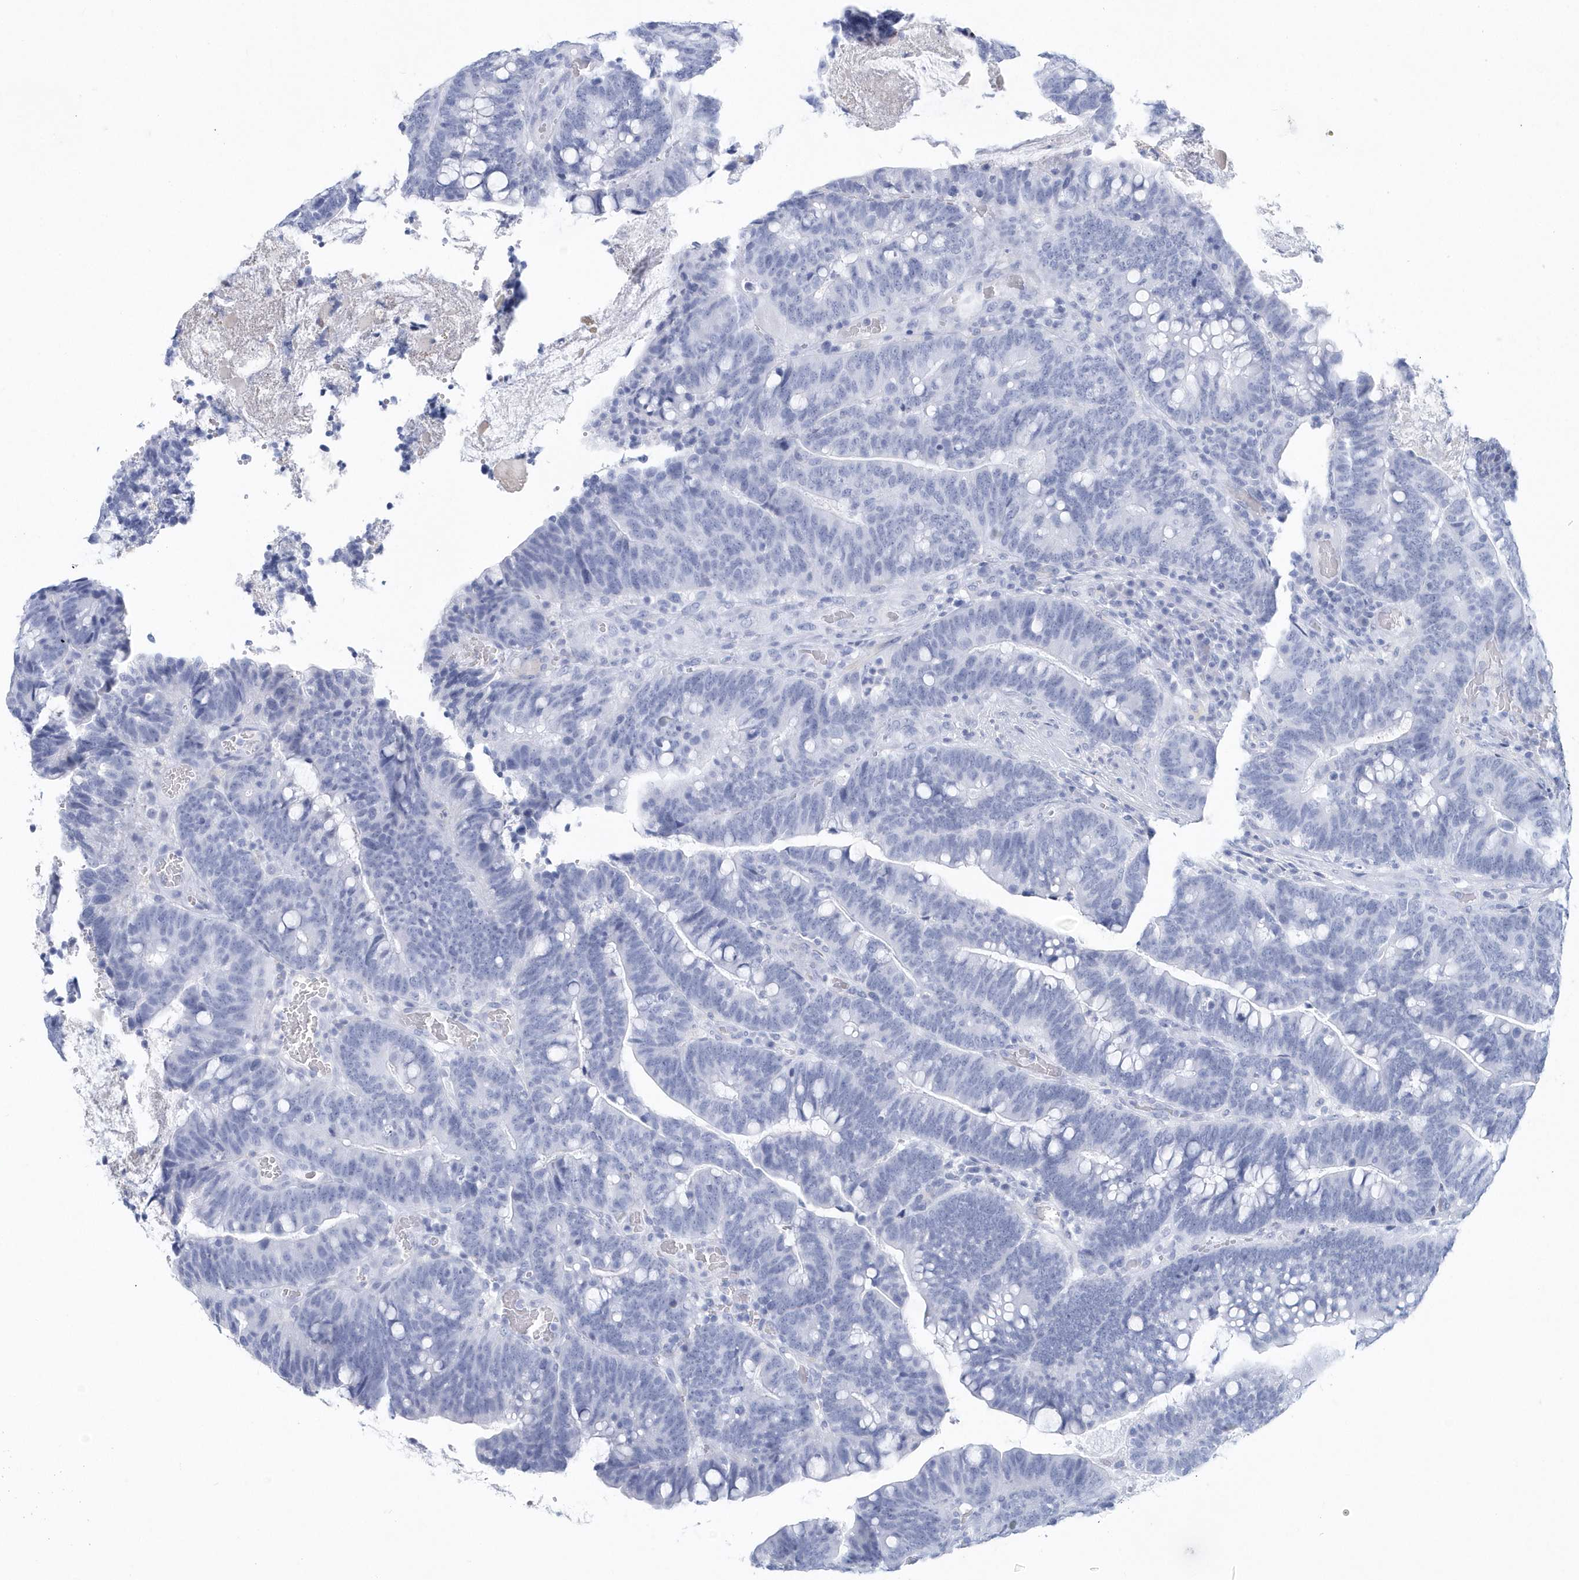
{"staining": {"intensity": "negative", "quantity": "none", "location": "none"}, "tissue": "colorectal cancer", "cell_type": "Tumor cells", "image_type": "cancer", "snomed": [{"axis": "morphology", "description": "Adenocarcinoma, NOS"}, {"axis": "topography", "description": "Colon"}], "caption": "High magnification brightfield microscopy of colorectal cancer (adenocarcinoma) stained with DAB (3,3'-diaminobenzidine) (brown) and counterstained with hematoxylin (blue): tumor cells show no significant staining.", "gene": "PTPRO", "patient": {"sex": "female", "age": 66}}